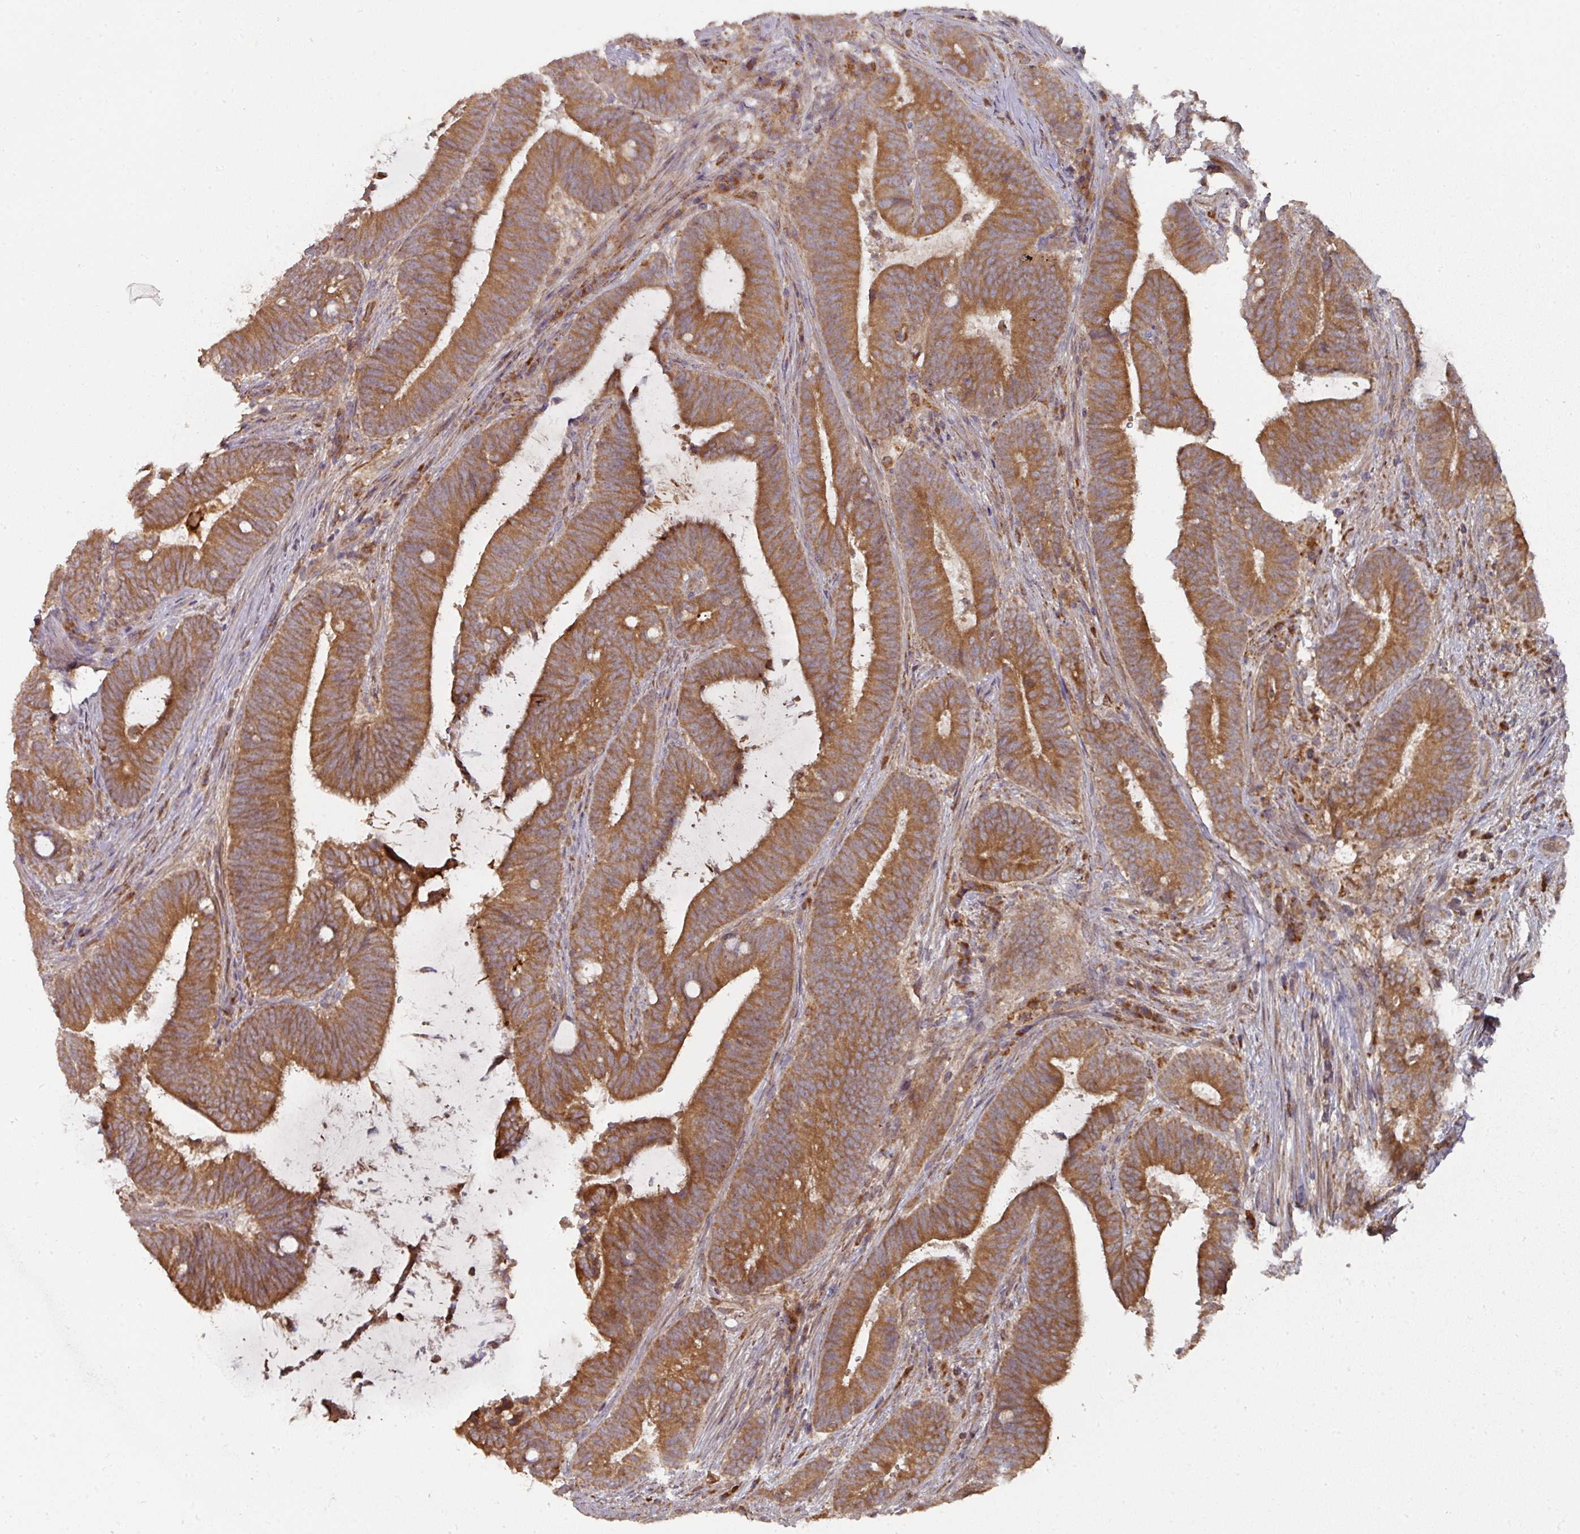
{"staining": {"intensity": "strong", "quantity": ">75%", "location": "cytoplasmic/membranous"}, "tissue": "colorectal cancer", "cell_type": "Tumor cells", "image_type": "cancer", "snomed": [{"axis": "morphology", "description": "Adenocarcinoma, NOS"}, {"axis": "topography", "description": "Colon"}], "caption": "High-power microscopy captured an IHC histopathology image of adenocarcinoma (colorectal), revealing strong cytoplasmic/membranous expression in about >75% of tumor cells.", "gene": "DNAJC7", "patient": {"sex": "female", "age": 43}}